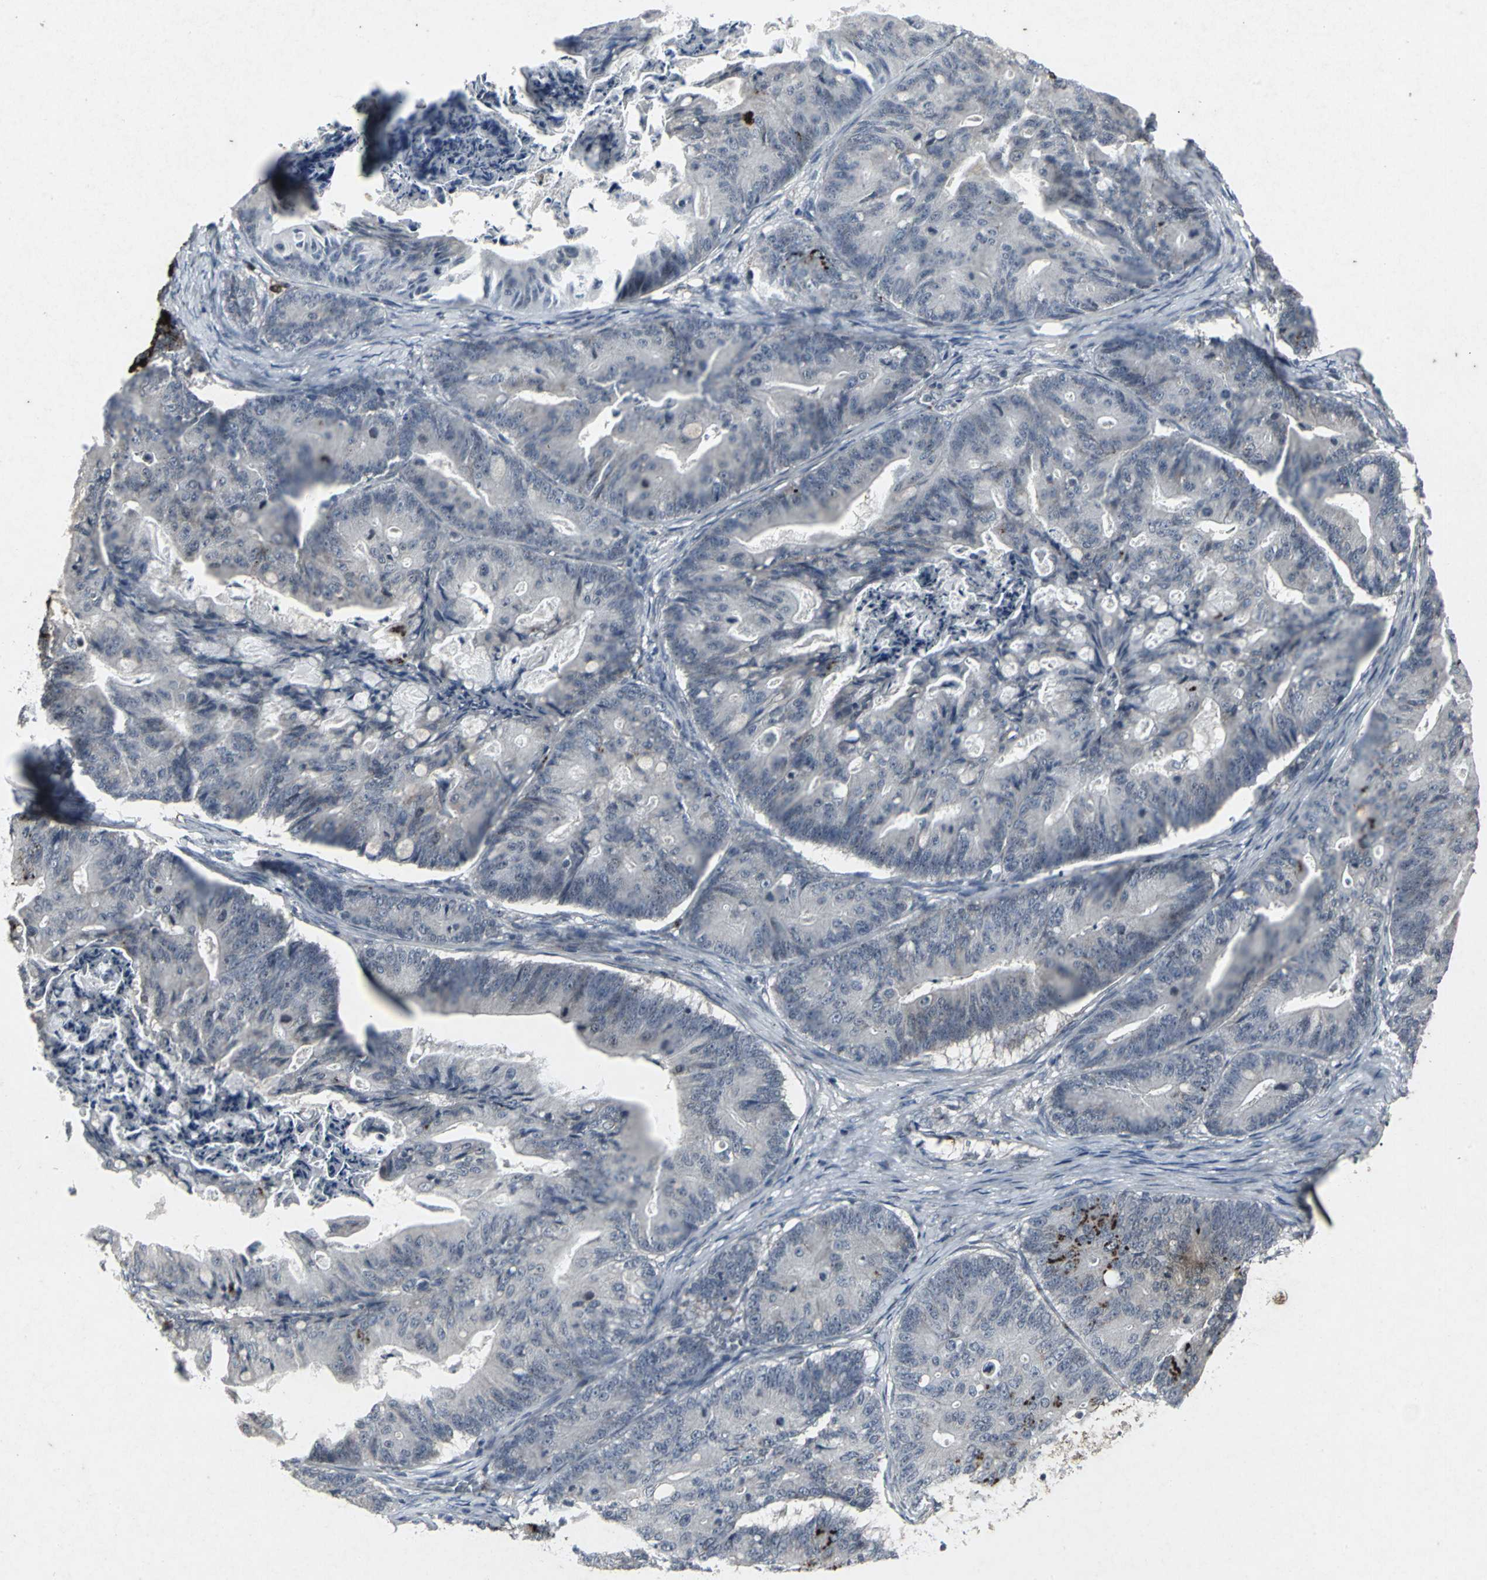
{"staining": {"intensity": "strong", "quantity": "<25%", "location": "cytoplasmic/membranous"}, "tissue": "ovarian cancer", "cell_type": "Tumor cells", "image_type": "cancer", "snomed": [{"axis": "morphology", "description": "Cystadenocarcinoma, mucinous, NOS"}, {"axis": "topography", "description": "Ovary"}], "caption": "Brown immunohistochemical staining in human mucinous cystadenocarcinoma (ovarian) shows strong cytoplasmic/membranous expression in approximately <25% of tumor cells. The protein is shown in brown color, while the nuclei are stained blue.", "gene": "BMP4", "patient": {"sex": "female", "age": 36}}